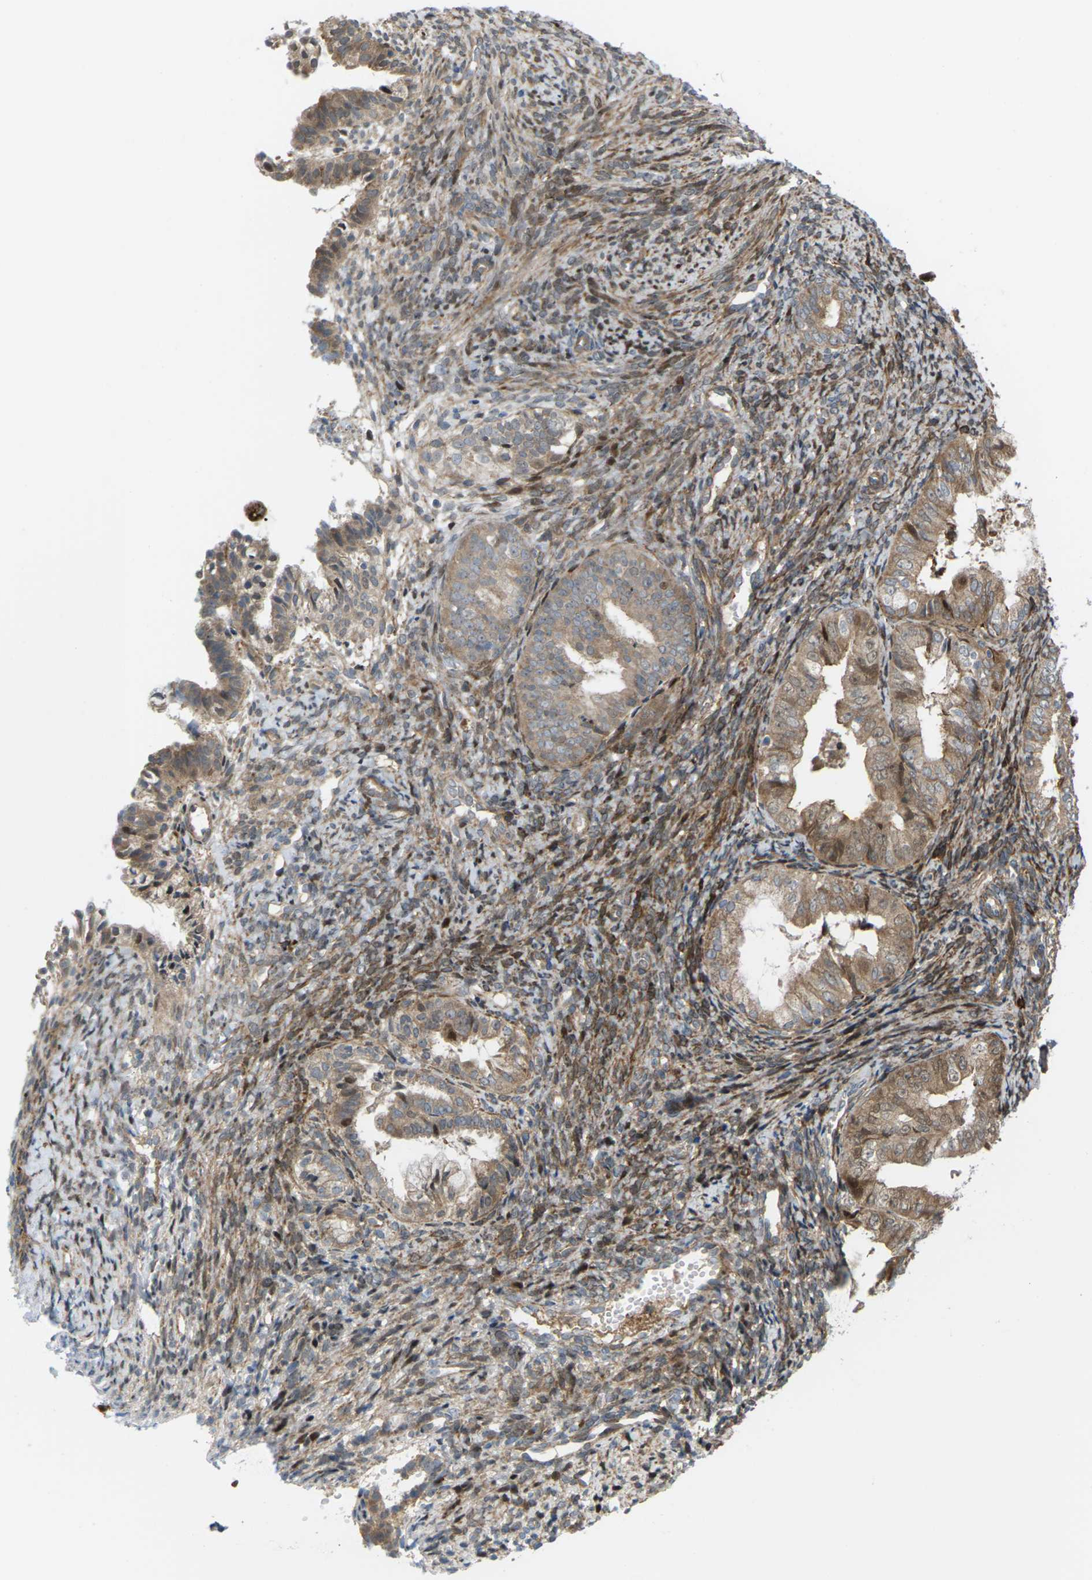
{"staining": {"intensity": "moderate", "quantity": ">75%", "location": "cytoplasmic/membranous,nuclear"}, "tissue": "endometrial cancer", "cell_type": "Tumor cells", "image_type": "cancer", "snomed": [{"axis": "morphology", "description": "Adenocarcinoma, NOS"}, {"axis": "topography", "description": "Endometrium"}], "caption": "The histopathology image reveals immunohistochemical staining of adenocarcinoma (endometrial). There is moderate cytoplasmic/membranous and nuclear positivity is present in approximately >75% of tumor cells.", "gene": "ROBO1", "patient": {"sex": "female", "age": 63}}